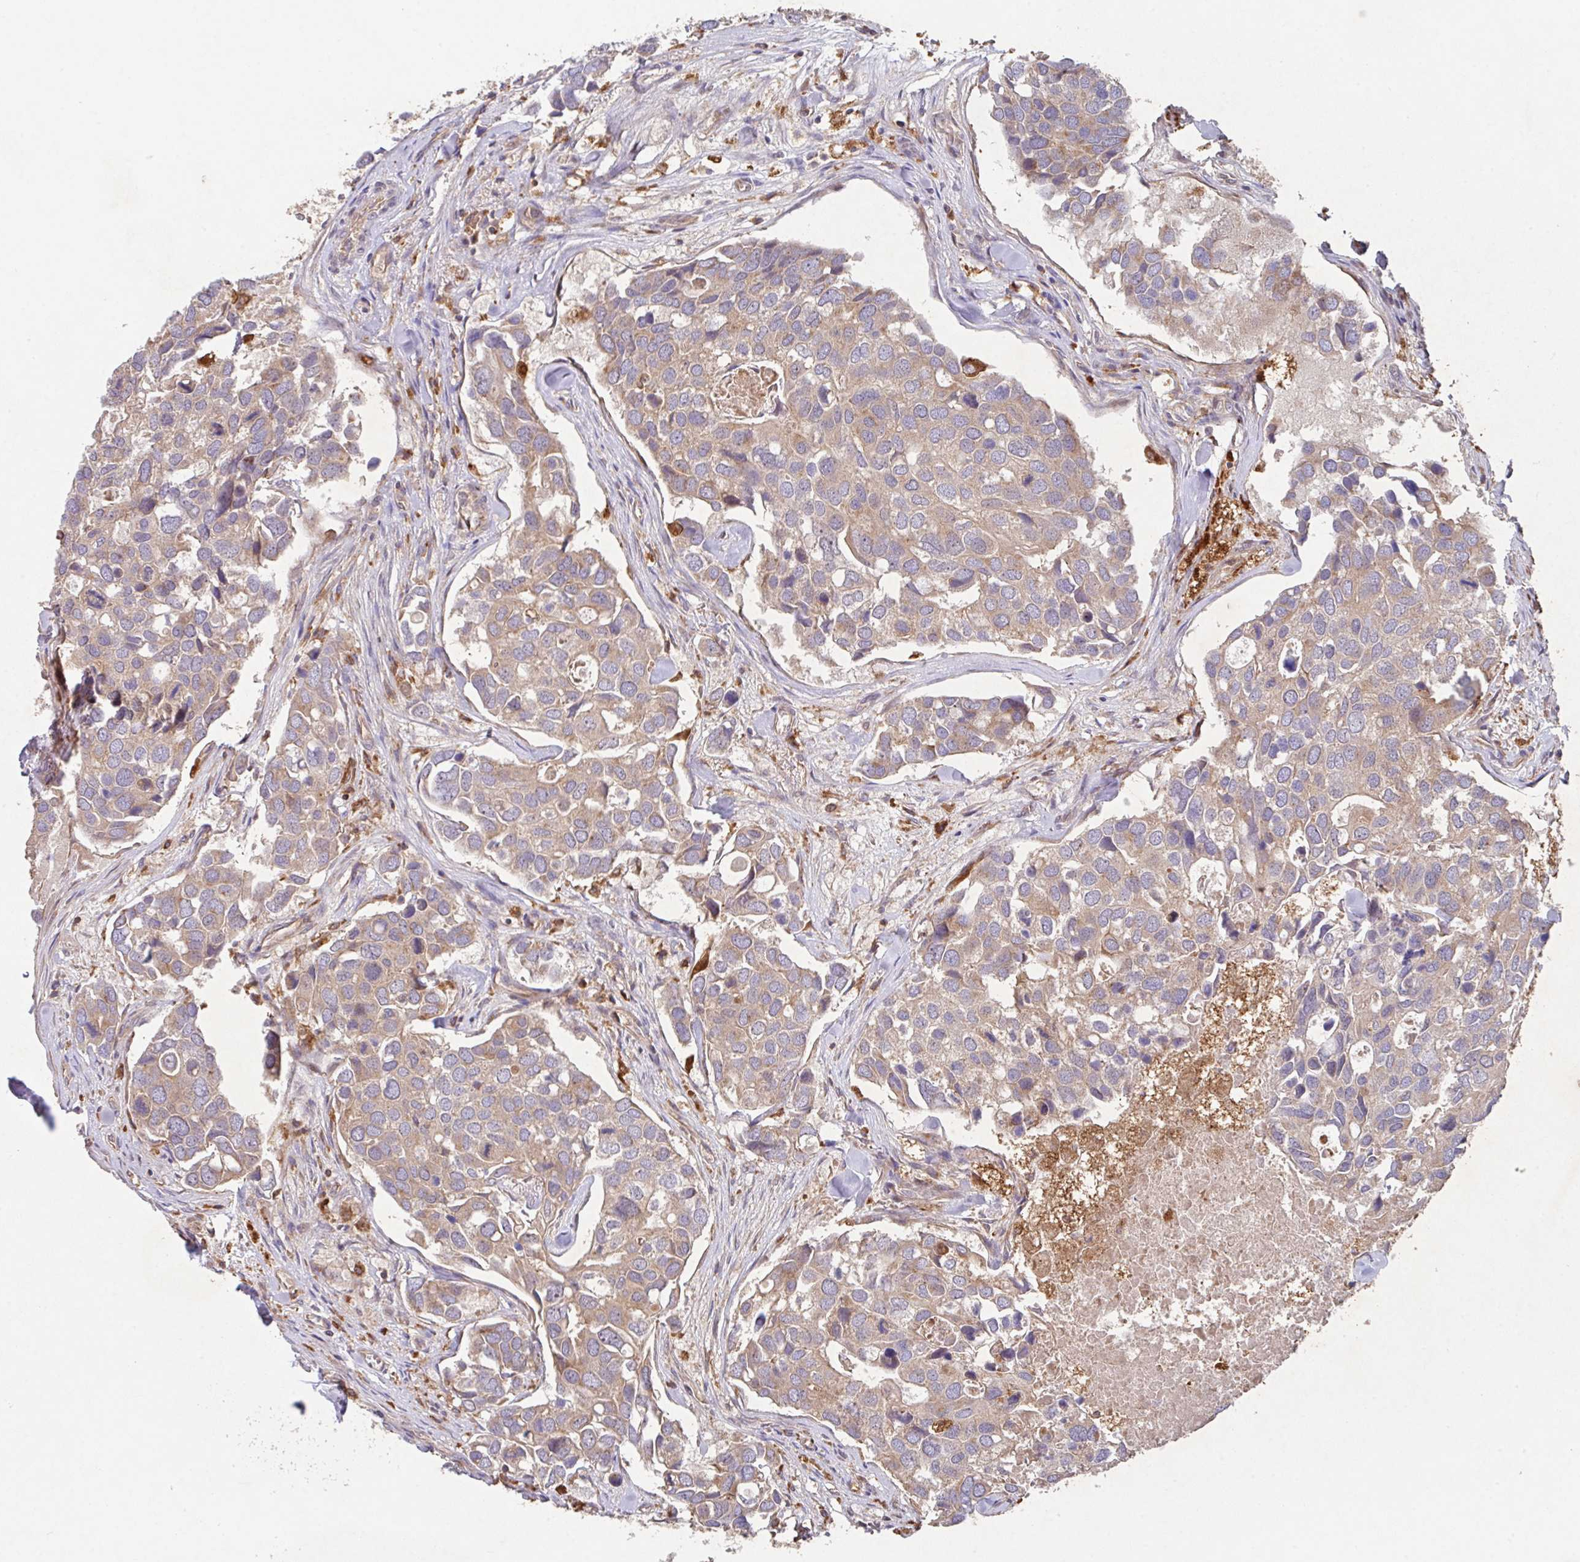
{"staining": {"intensity": "weak", "quantity": ">75%", "location": "cytoplasmic/membranous"}, "tissue": "breast cancer", "cell_type": "Tumor cells", "image_type": "cancer", "snomed": [{"axis": "morphology", "description": "Duct carcinoma"}, {"axis": "topography", "description": "Breast"}], "caption": "The immunohistochemical stain highlights weak cytoplasmic/membranous expression in tumor cells of breast cancer tissue. (DAB (3,3'-diaminobenzidine) = brown stain, brightfield microscopy at high magnification).", "gene": "TRIM14", "patient": {"sex": "female", "age": 83}}